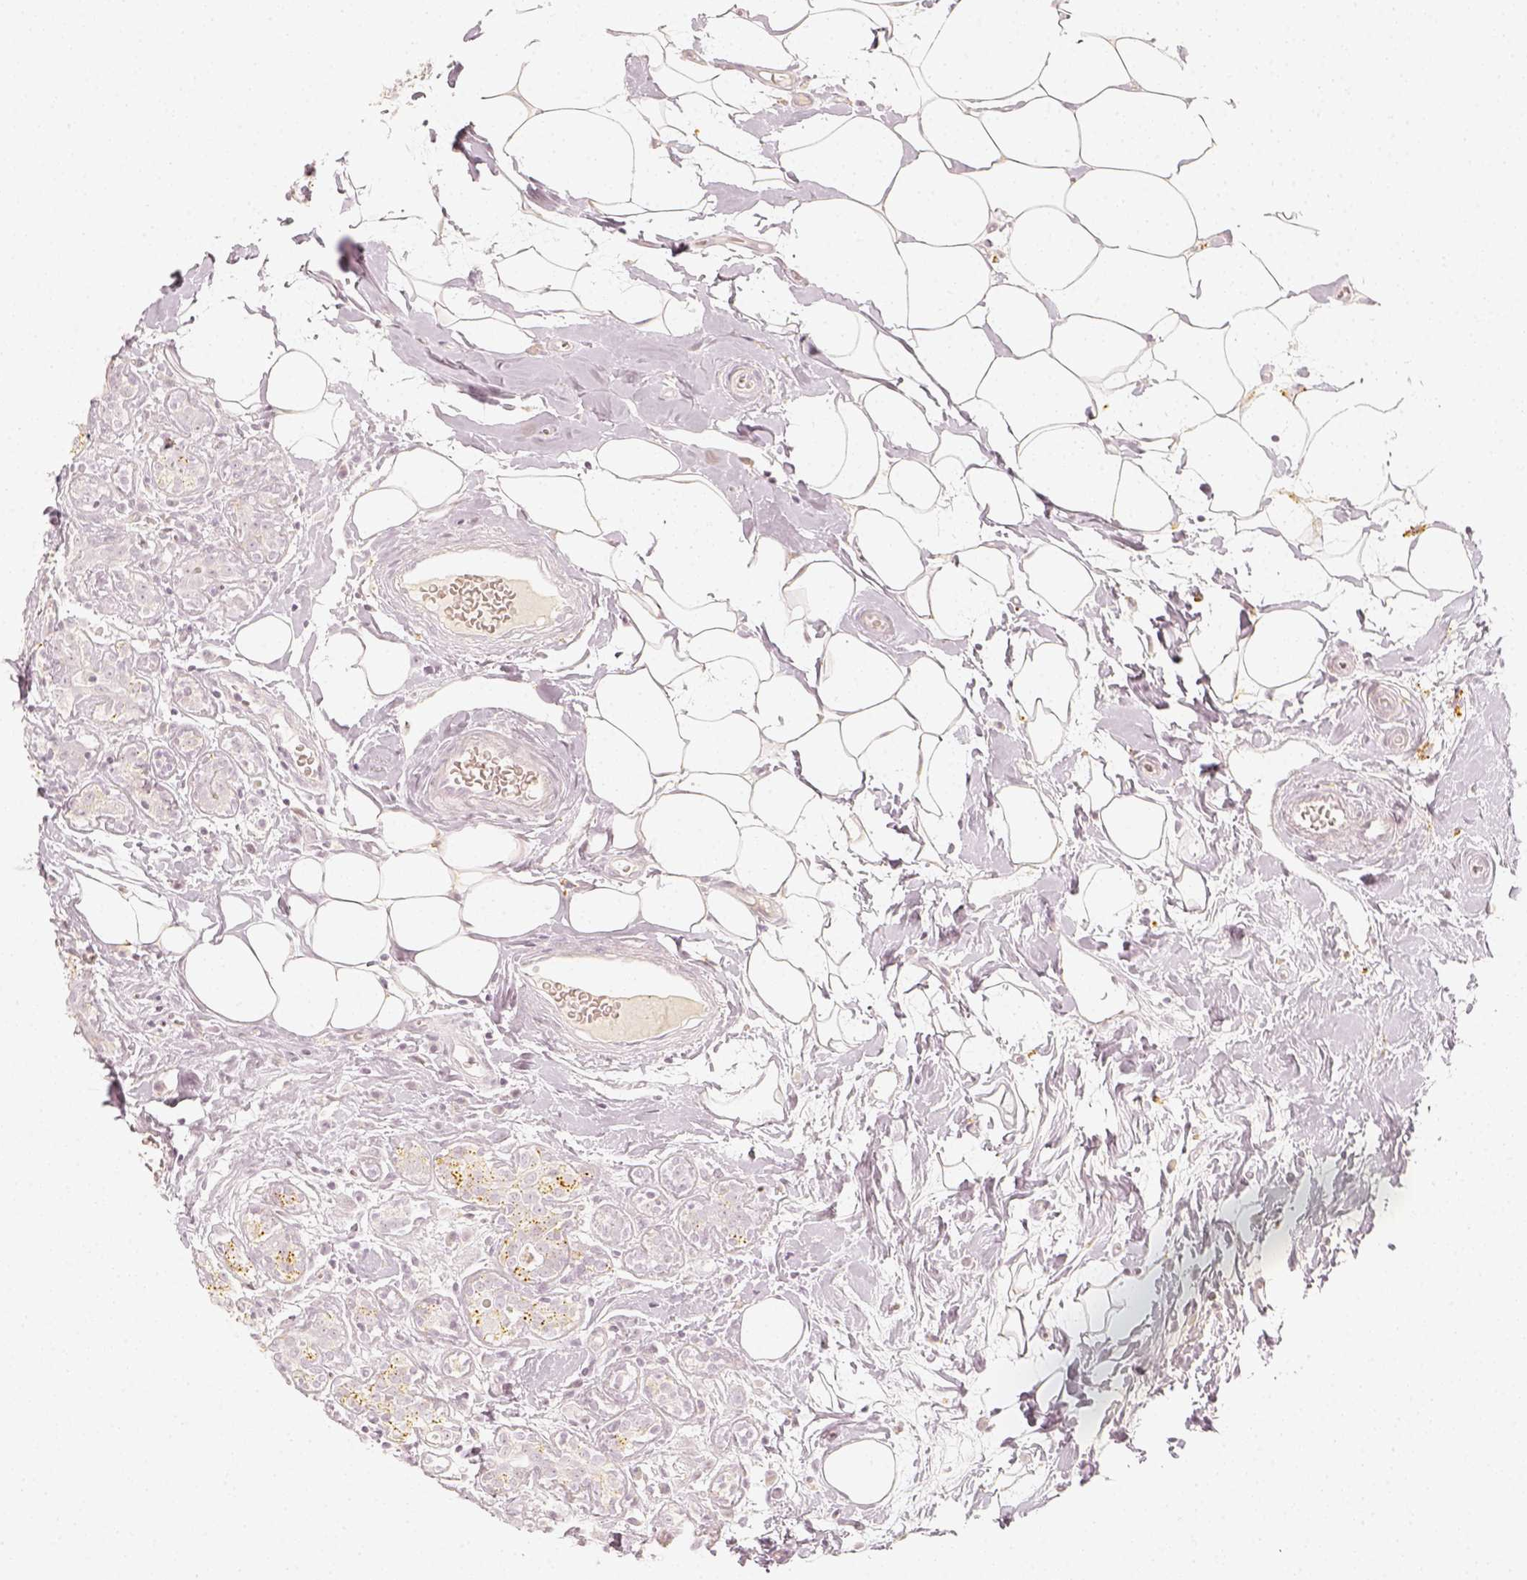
{"staining": {"intensity": "negative", "quantity": "none", "location": "none"}, "tissue": "breast cancer", "cell_type": "Tumor cells", "image_type": "cancer", "snomed": [{"axis": "morphology", "description": "Normal tissue, NOS"}, {"axis": "morphology", "description": "Duct carcinoma"}, {"axis": "topography", "description": "Breast"}], "caption": "Tumor cells are negative for brown protein staining in breast cancer (invasive ductal carcinoma). (IHC, brightfield microscopy, high magnification).", "gene": "DSG4", "patient": {"sex": "female", "age": 43}}